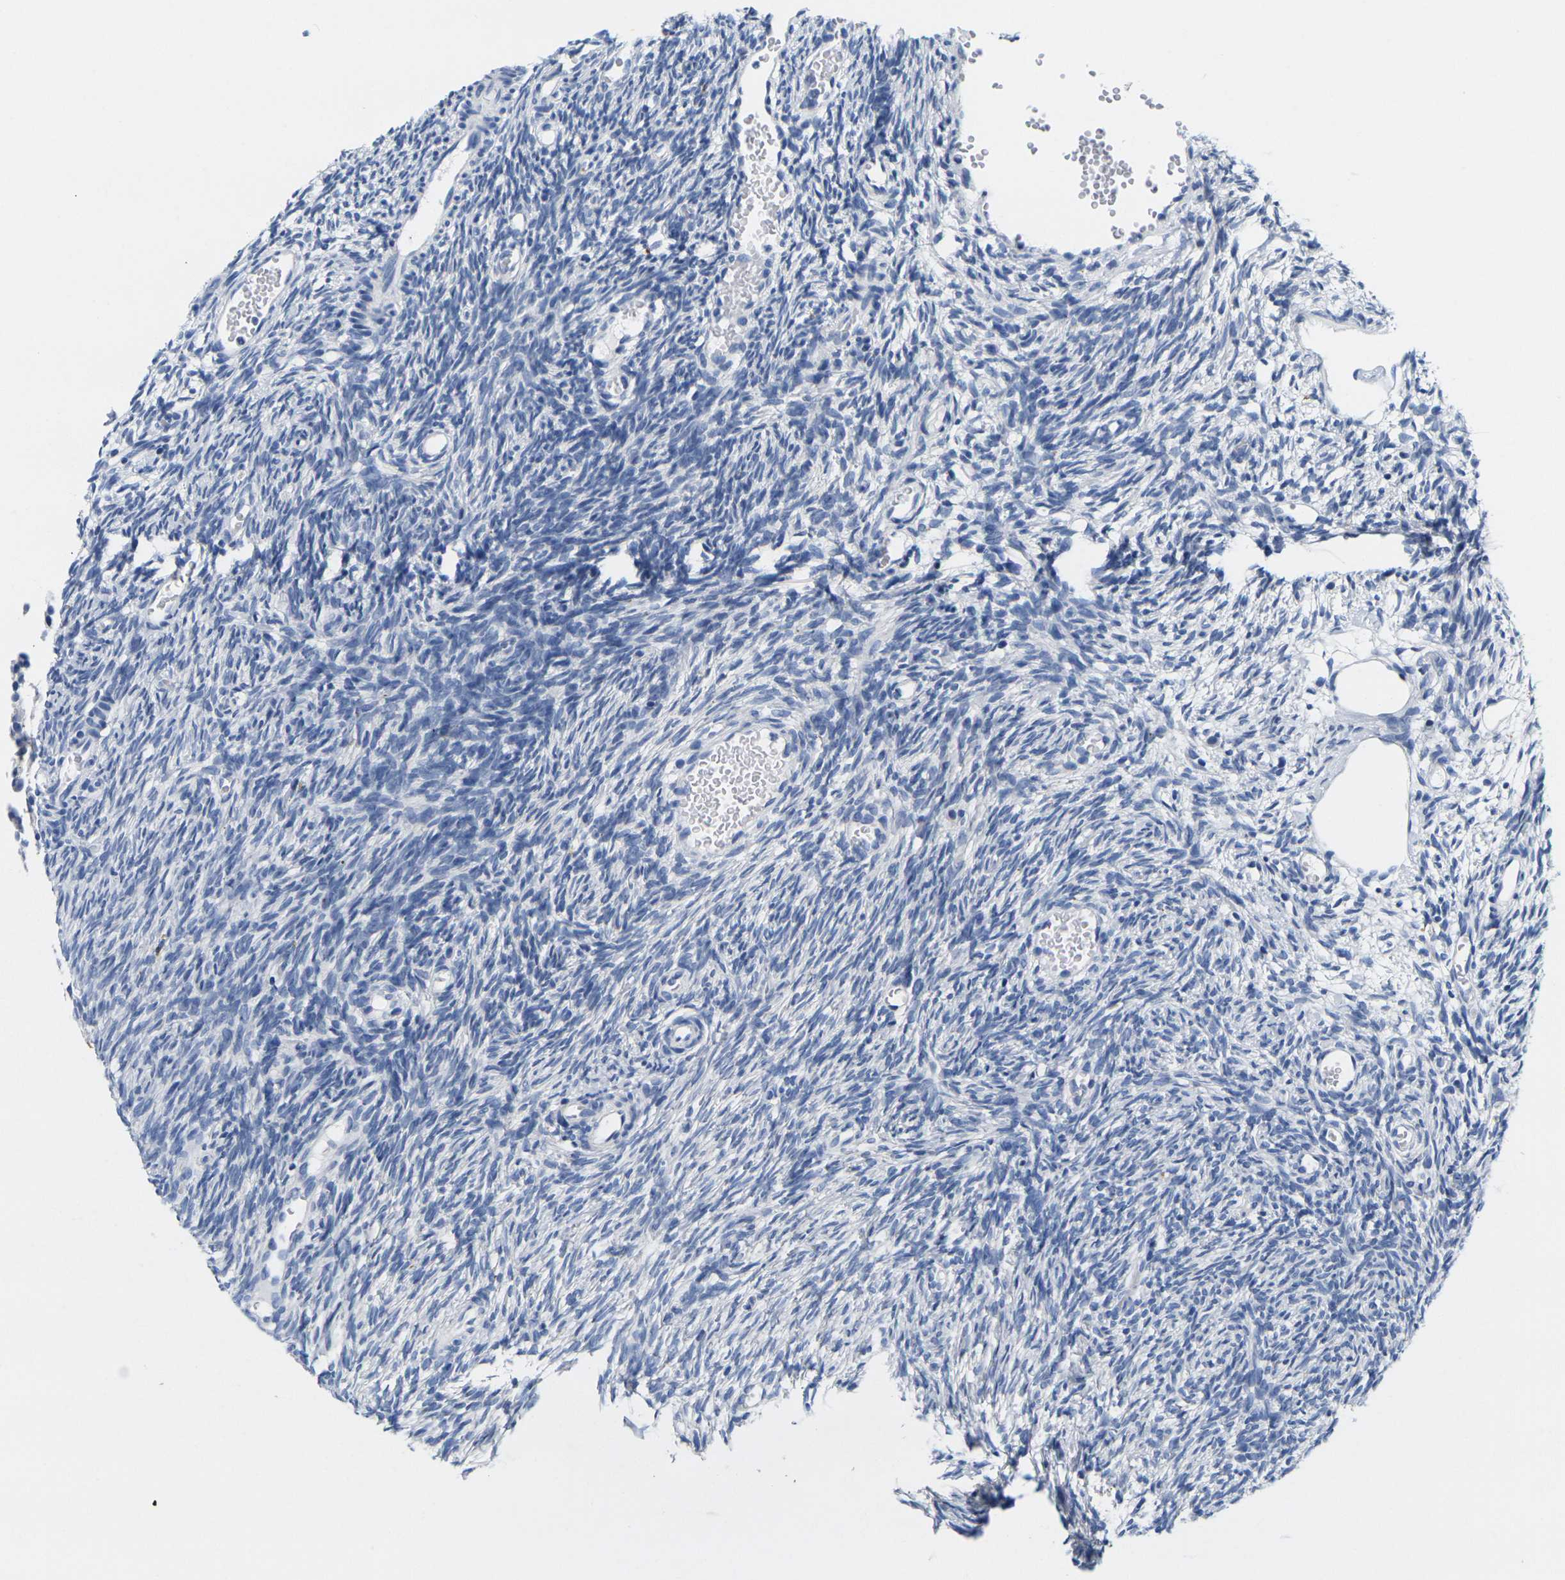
{"staining": {"intensity": "negative", "quantity": "none", "location": "none"}, "tissue": "ovary", "cell_type": "Ovarian stroma cells", "image_type": "normal", "snomed": [{"axis": "morphology", "description": "Normal tissue, NOS"}, {"axis": "topography", "description": "Ovary"}], "caption": "This is an IHC micrograph of unremarkable human ovary. There is no expression in ovarian stroma cells.", "gene": "NOCT", "patient": {"sex": "female", "age": 35}}